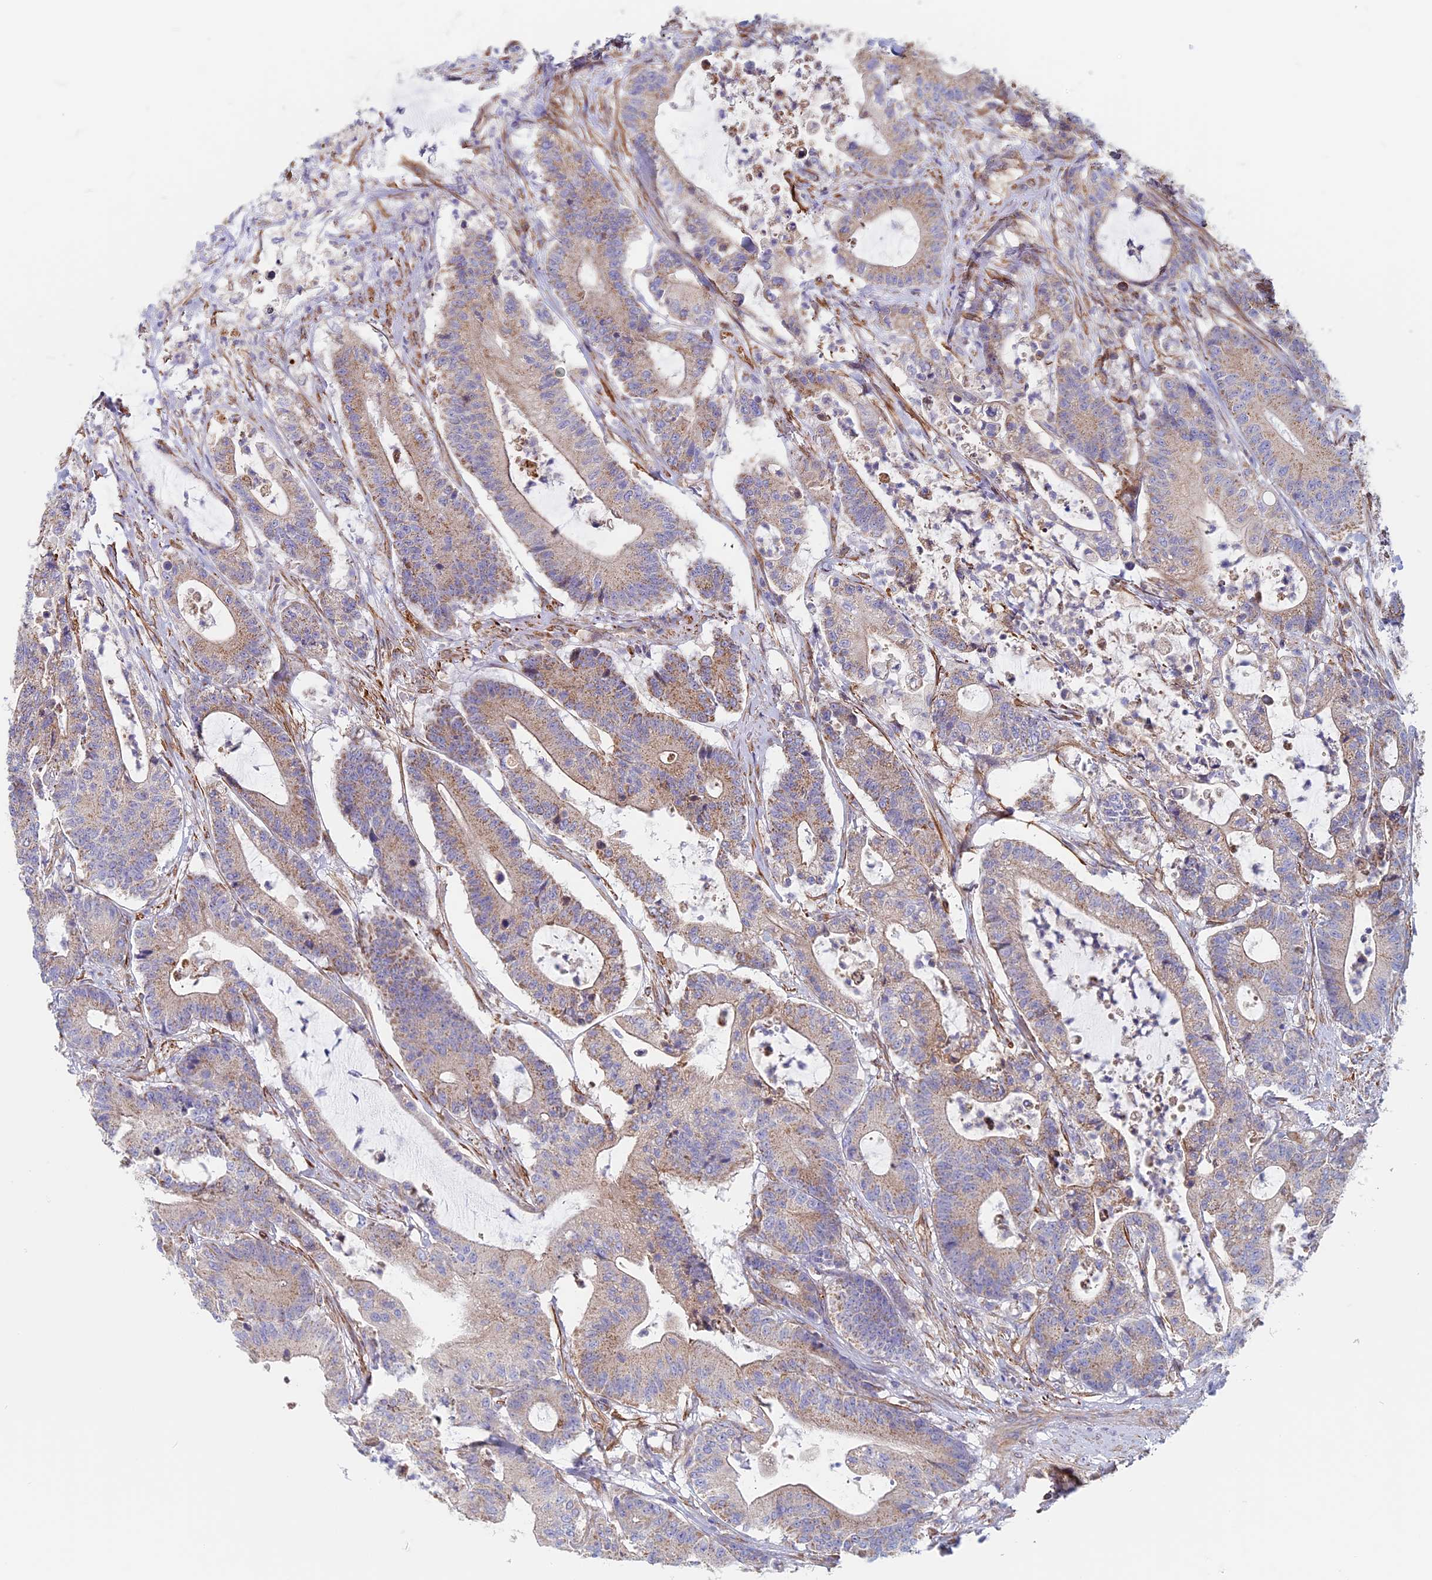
{"staining": {"intensity": "weak", "quantity": "25%-75%", "location": "cytoplasmic/membranous"}, "tissue": "colorectal cancer", "cell_type": "Tumor cells", "image_type": "cancer", "snomed": [{"axis": "morphology", "description": "Adenocarcinoma, NOS"}, {"axis": "topography", "description": "Colon"}], "caption": "A histopathology image of colorectal cancer (adenocarcinoma) stained for a protein reveals weak cytoplasmic/membranous brown staining in tumor cells.", "gene": "DDA1", "patient": {"sex": "female", "age": 84}}